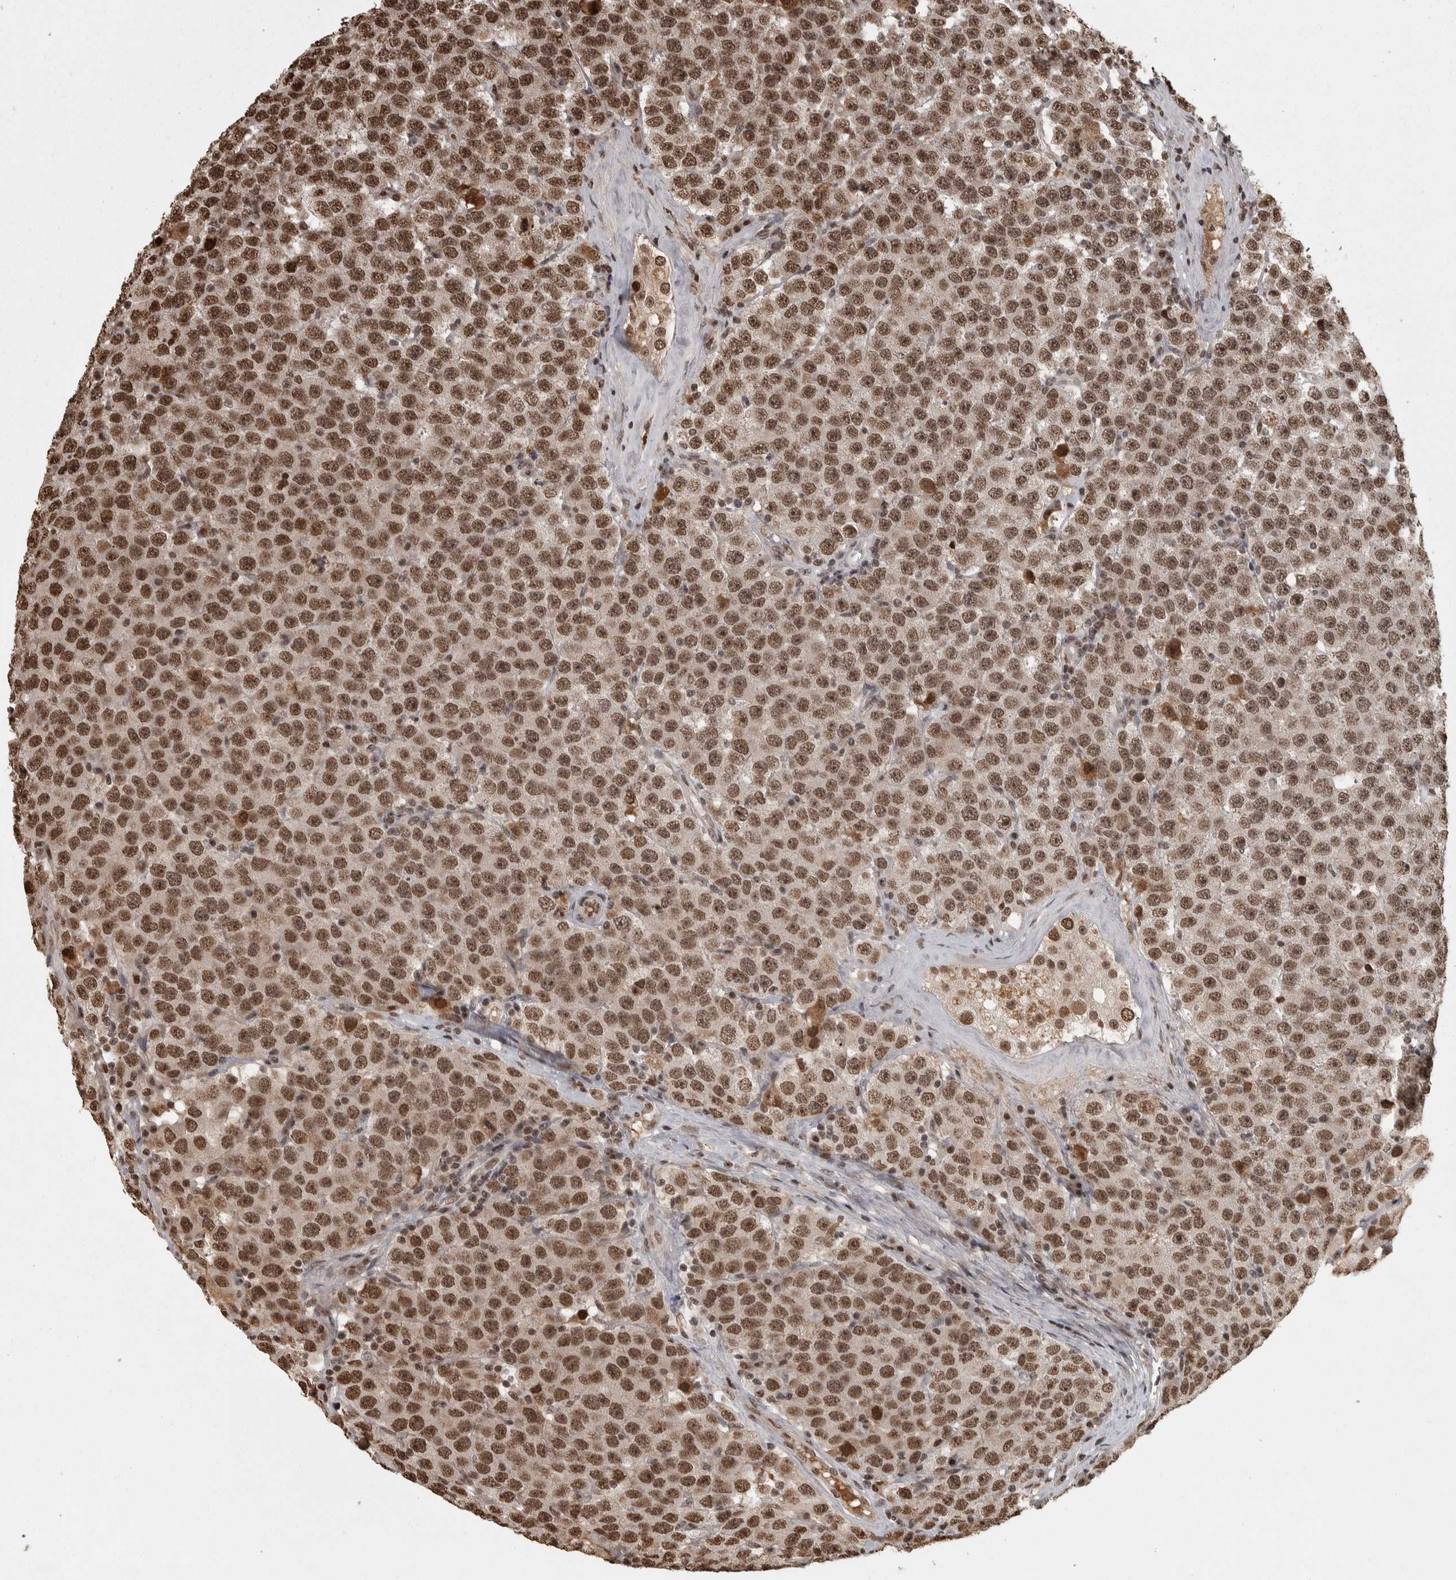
{"staining": {"intensity": "strong", "quantity": "25%-75%", "location": "nuclear"}, "tissue": "testis cancer", "cell_type": "Tumor cells", "image_type": "cancer", "snomed": [{"axis": "morphology", "description": "Seminoma, NOS"}, {"axis": "topography", "description": "Testis"}], "caption": "Immunohistochemical staining of seminoma (testis) reveals high levels of strong nuclear staining in approximately 25%-75% of tumor cells. (DAB IHC with brightfield microscopy, high magnification).", "gene": "ZFHX4", "patient": {"sex": "male", "age": 28}}